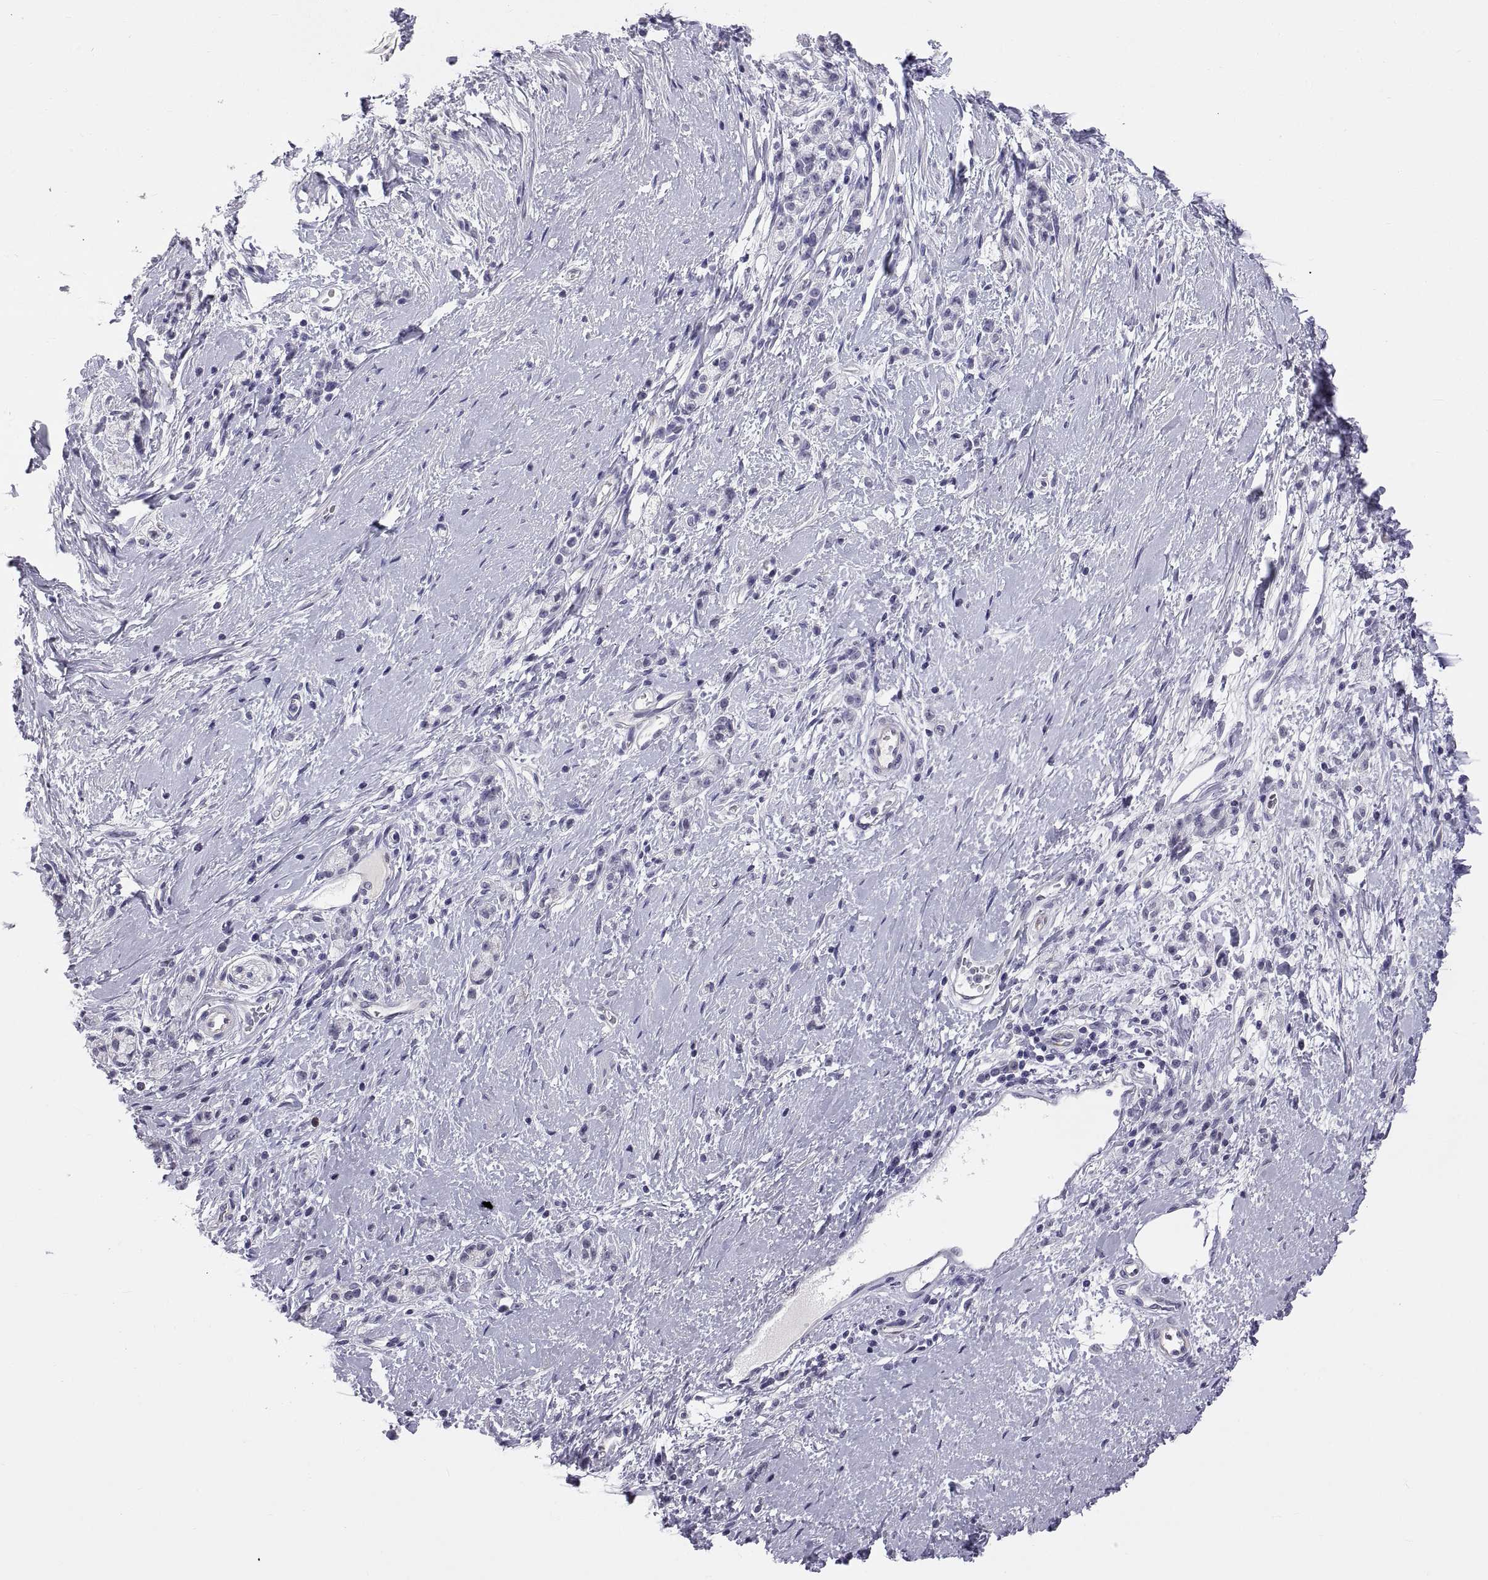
{"staining": {"intensity": "negative", "quantity": "none", "location": "none"}, "tissue": "stomach cancer", "cell_type": "Tumor cells", "image_type": "cancer", "snomed": [{"axis": "morphology", "description": "Adenocarcinoma, NOS"}, {"axis": "topography", "description": "Stomach"}], "caption": "There is no significant positivity in tumor cells of adenocarcinoma (stomach).", "gene": "TEX13A", "patient": {"sex": "male", "age": 58}}